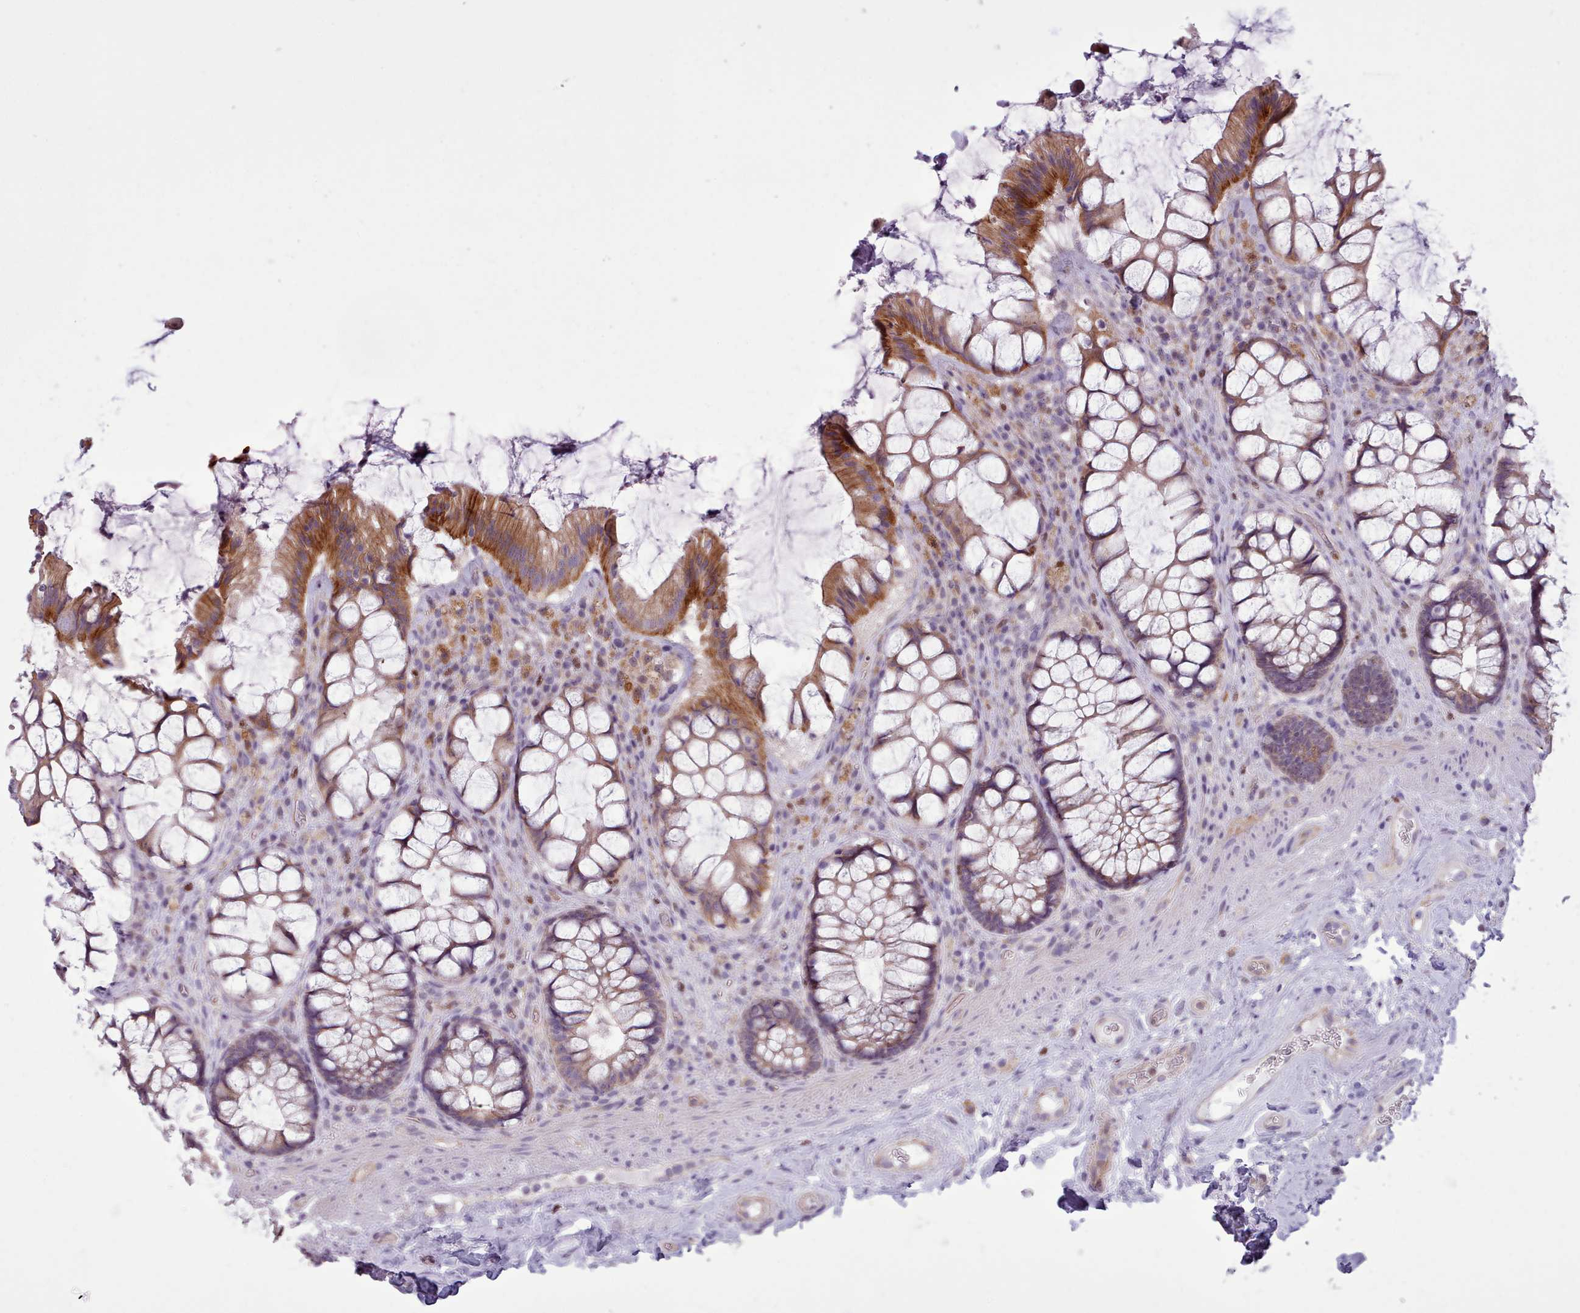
{"staining": {"intensity": "moderate", "quantity": "25%-75%", "location": "cytoplasmic/membranous"}, "tissue": "rectum", "cell_type": "Glandular cells", "image_type": "normal", "snomed": [{"axis": "morphology", "description": "Normal tissue, NOS"}, {"axis": "topography", "description": "Rectum"}], "caption": "Immunohistochemistry of normal human rectum reveals medium levels of moderate cytoplasmic/membranous staining in about 25%-75% of glandular cells.", "gene": "SLURP1", "patient": {"sex": "female", "age": 58}}